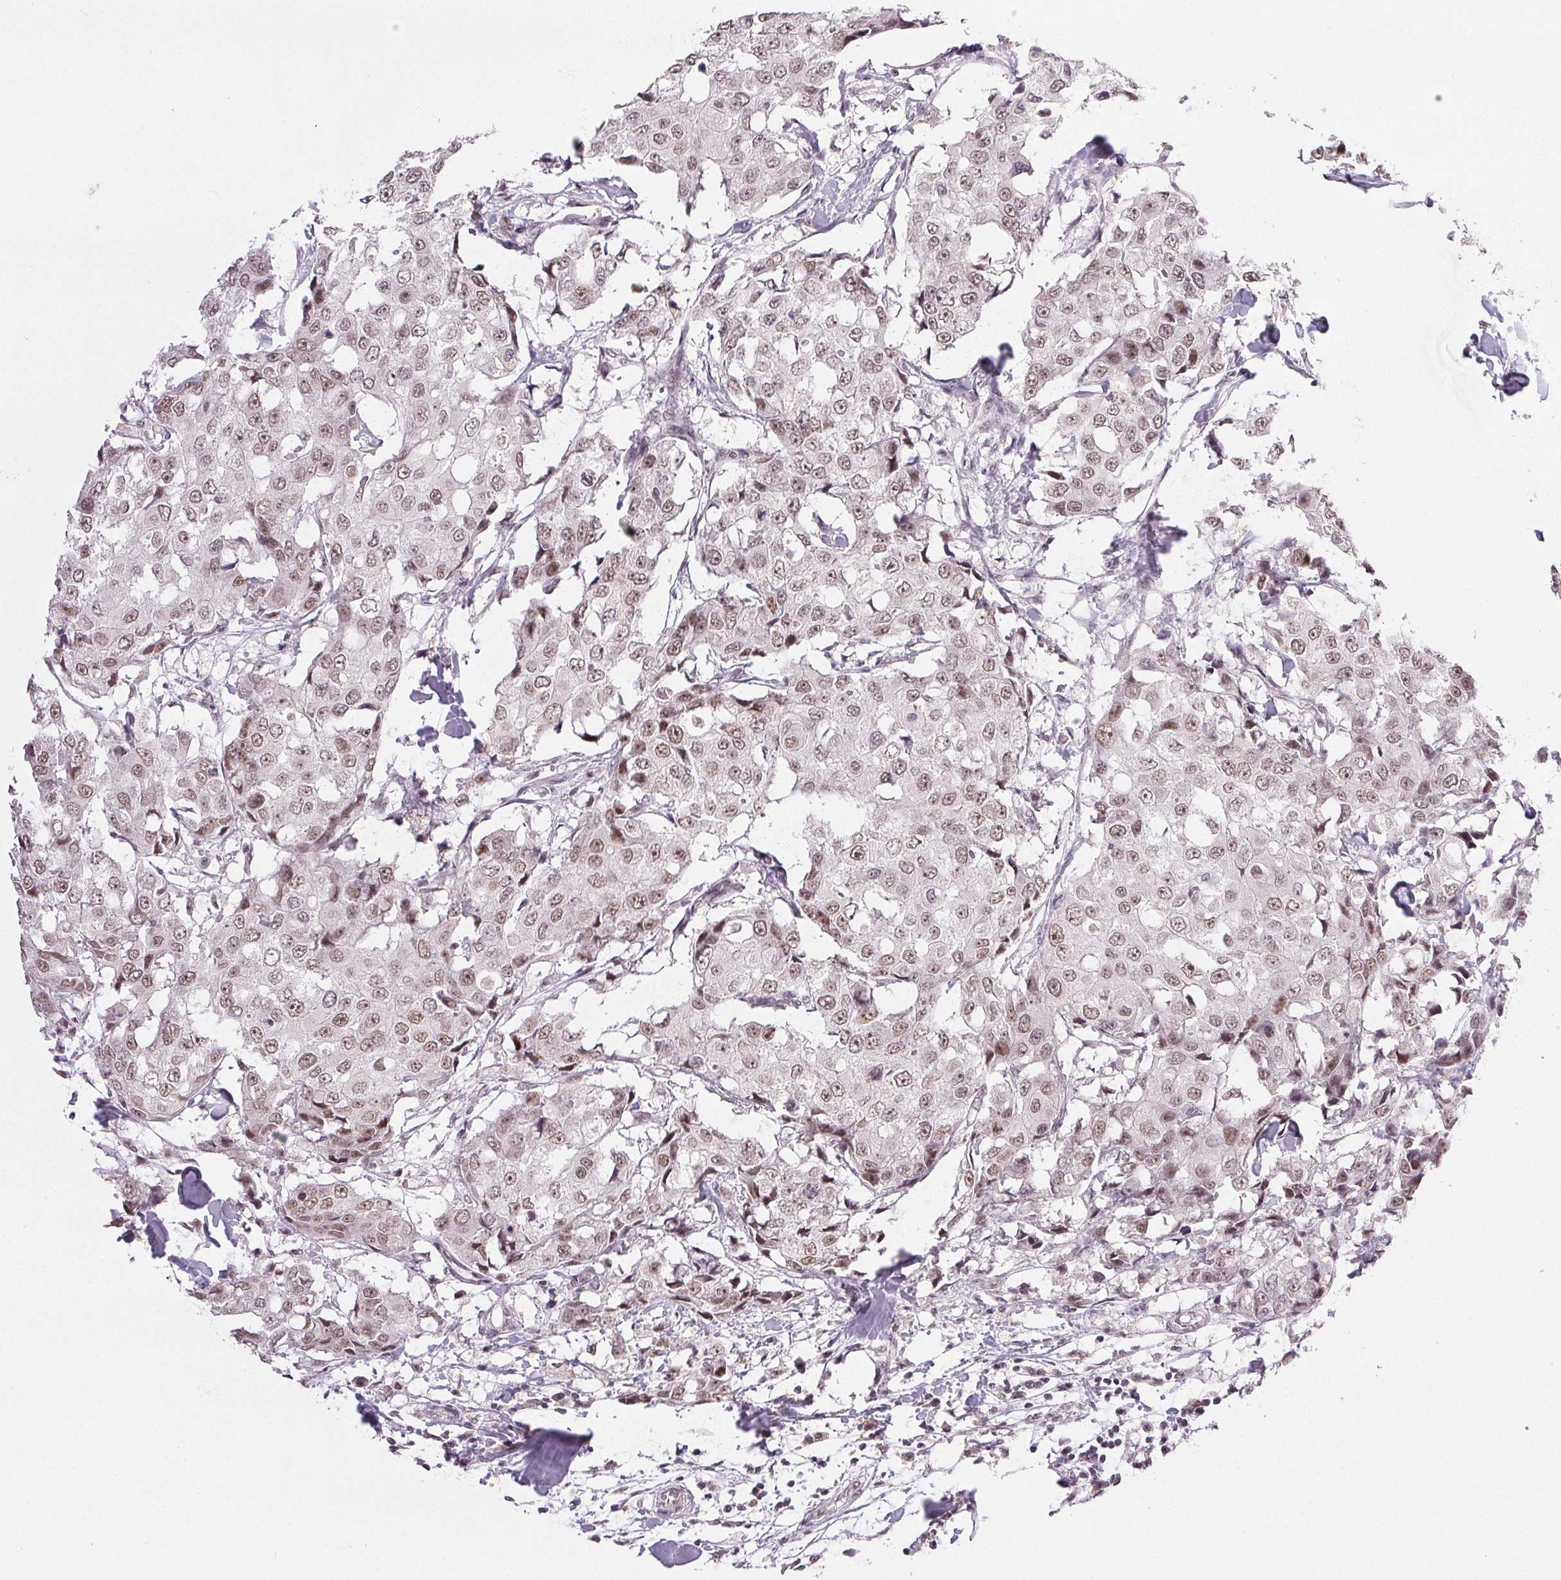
{"staining": {"intensity": "moderate", "quantity": ">75%", "location": "nuclear"}, "tissue": "breast cancer", "cell_type": "Tumor cells", "image_type": "cancer", "snomed": [{"axis": "morphology", "description": "Duct carcinoma"}, {"axis": "topography", "description": "Breast"}], "caption": "A micrograph showing moderate nuclear staining in about >75% of tumor cells in invasive ductal carcinoma (breast), as visualized by brown immunohistochemical staining.", "gene": "PRPF18", "patient": {"sex": "female", "age": 27}}